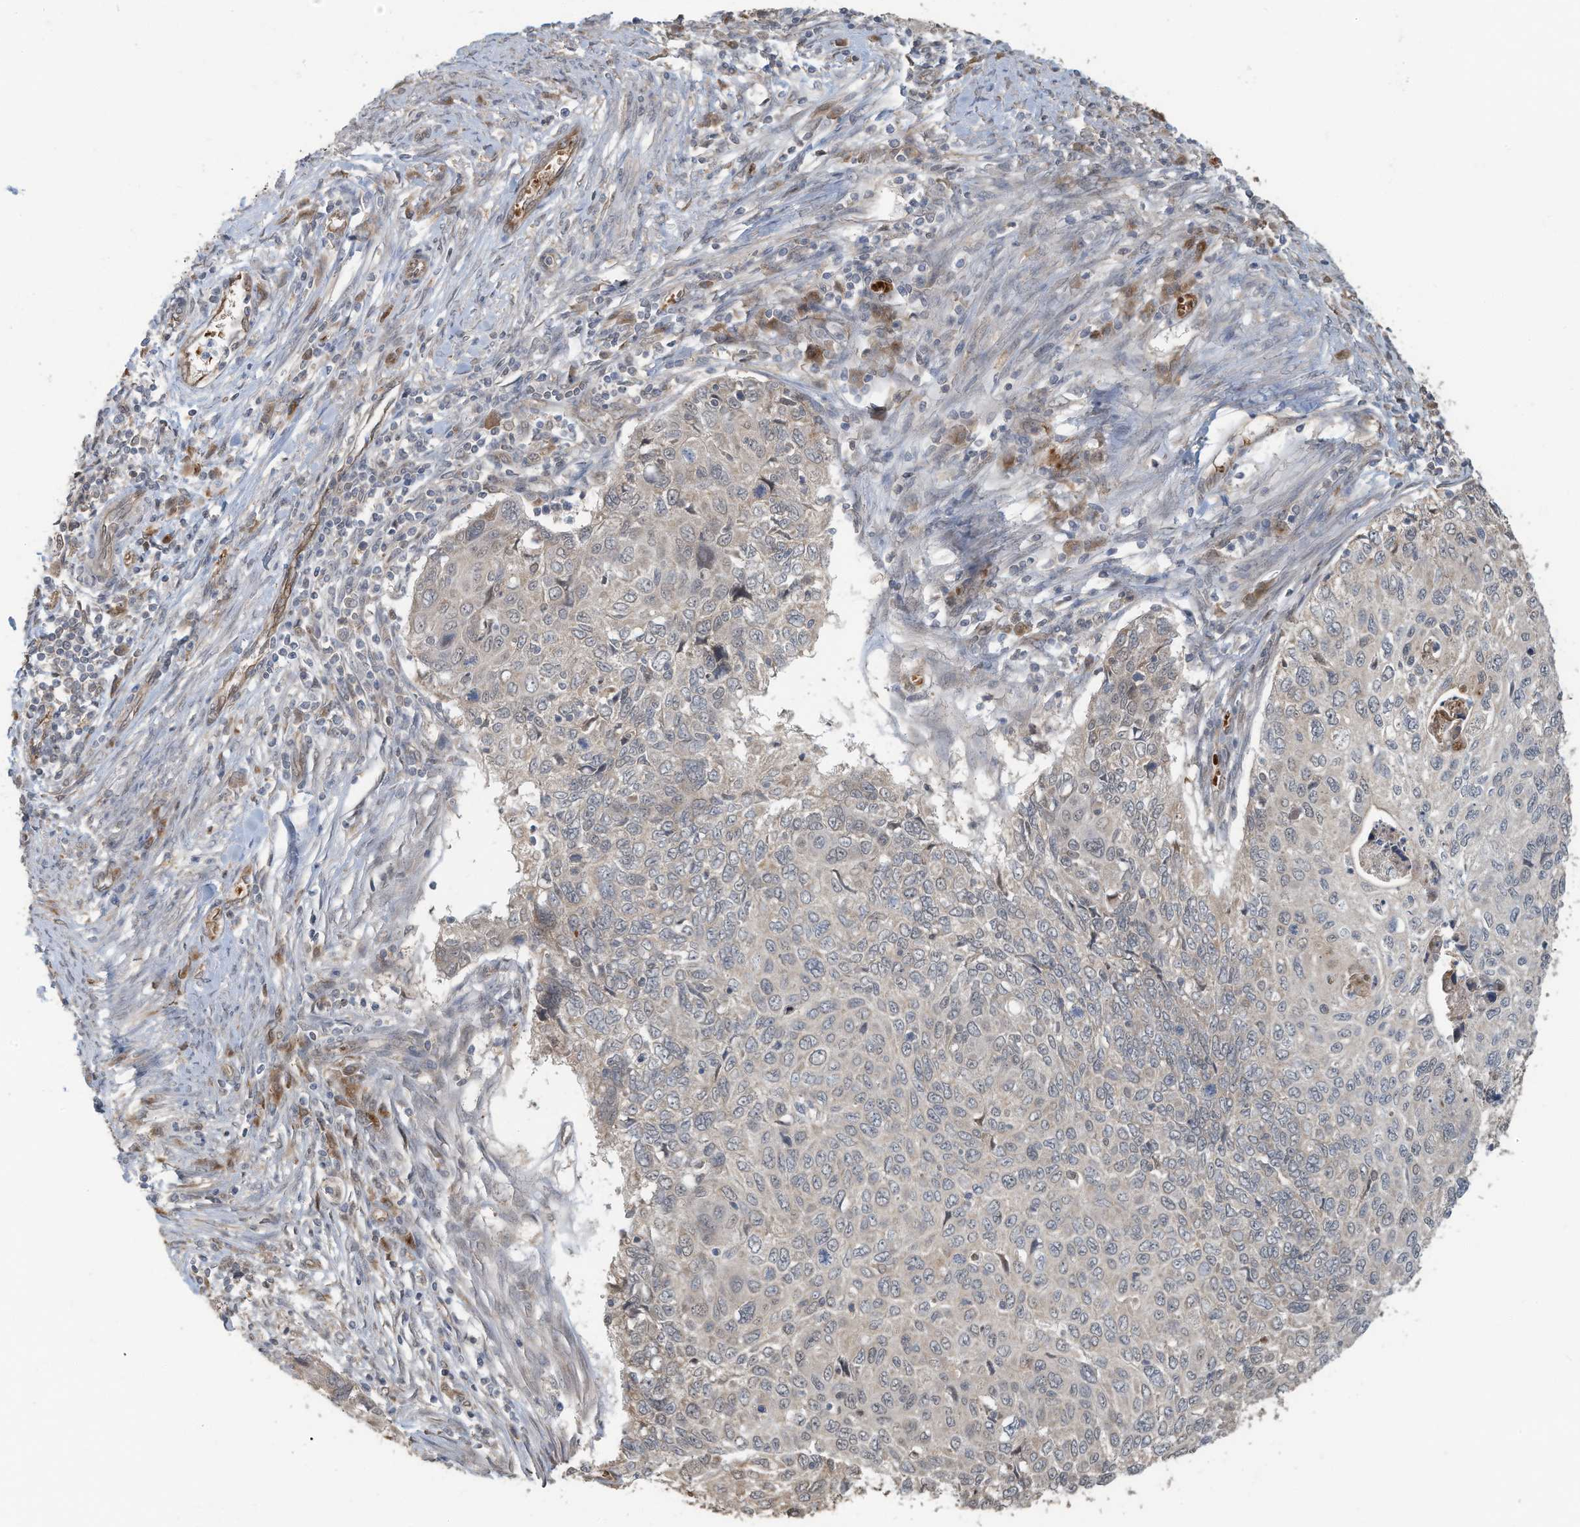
{"staining": {"intensity": "negative", "quantity": "none", "location": "none"}, "tissue": "cervical cancer", "cell_type": "Tumor cells", "image_type": "cancer", "snomed": [{"axis": "morphology", "description": "Squamous cell carcinoma, NOS"}, {"axis": "topography", "description": "Cervix"}], "caption": "Cervical cancer (squamous cell carcinoma) was stained to show a protein in brown. There is no significant expression in tumor cells. The staining was performed using DAB (3,3'-diaminobenzidine) to visualize the protein expression in brown, while the nuclei were stained in blue with hematoxylin (Magnification: 20x).", "gene": "ERI2", "patient": {"sex": "female", "age": 70}}